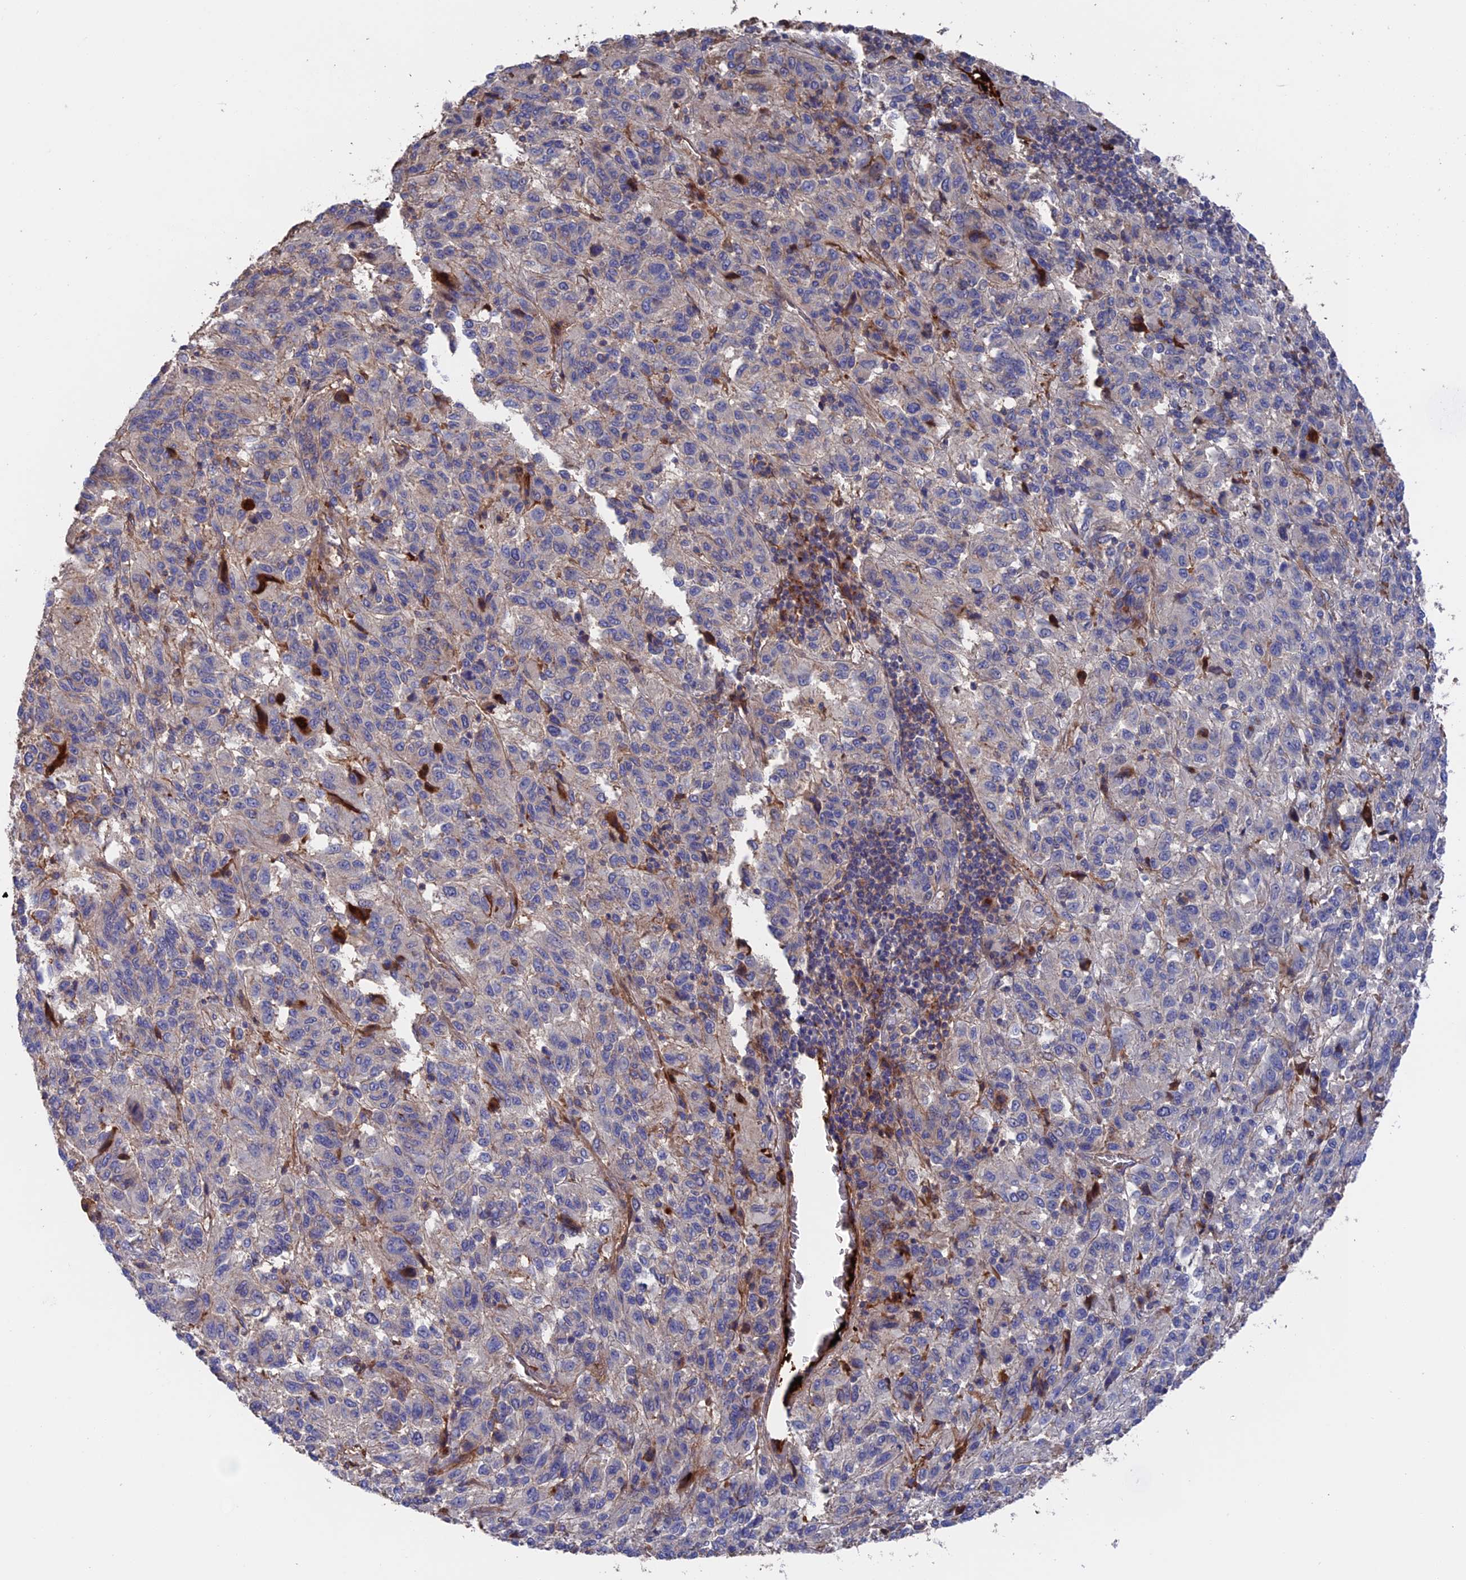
{"staining": {"intensity": "negative", "quantity": "none", "location": "none"}, "tissue": "melanoma", "cell_type": "Tumor cells", "image_type": "cancer", "snomed": [{"axis": "morphology", "description": "Malignant melanoma, Metastatic site"}, {"axis": "topography", "description": "Lung"}], "caption": "This micrograph is of melanoma stained with immunohistochemistry to label a protein in brown with the nuclei are counter-stained blue. There is no positivity in tumor cells. (Brightfield microscopy of DAB (3,3'-diaminobenzidine) immunohistochemistry at high magnification).", "gene": "HPF1", "patient": {"sex": "male", "age": 64}}